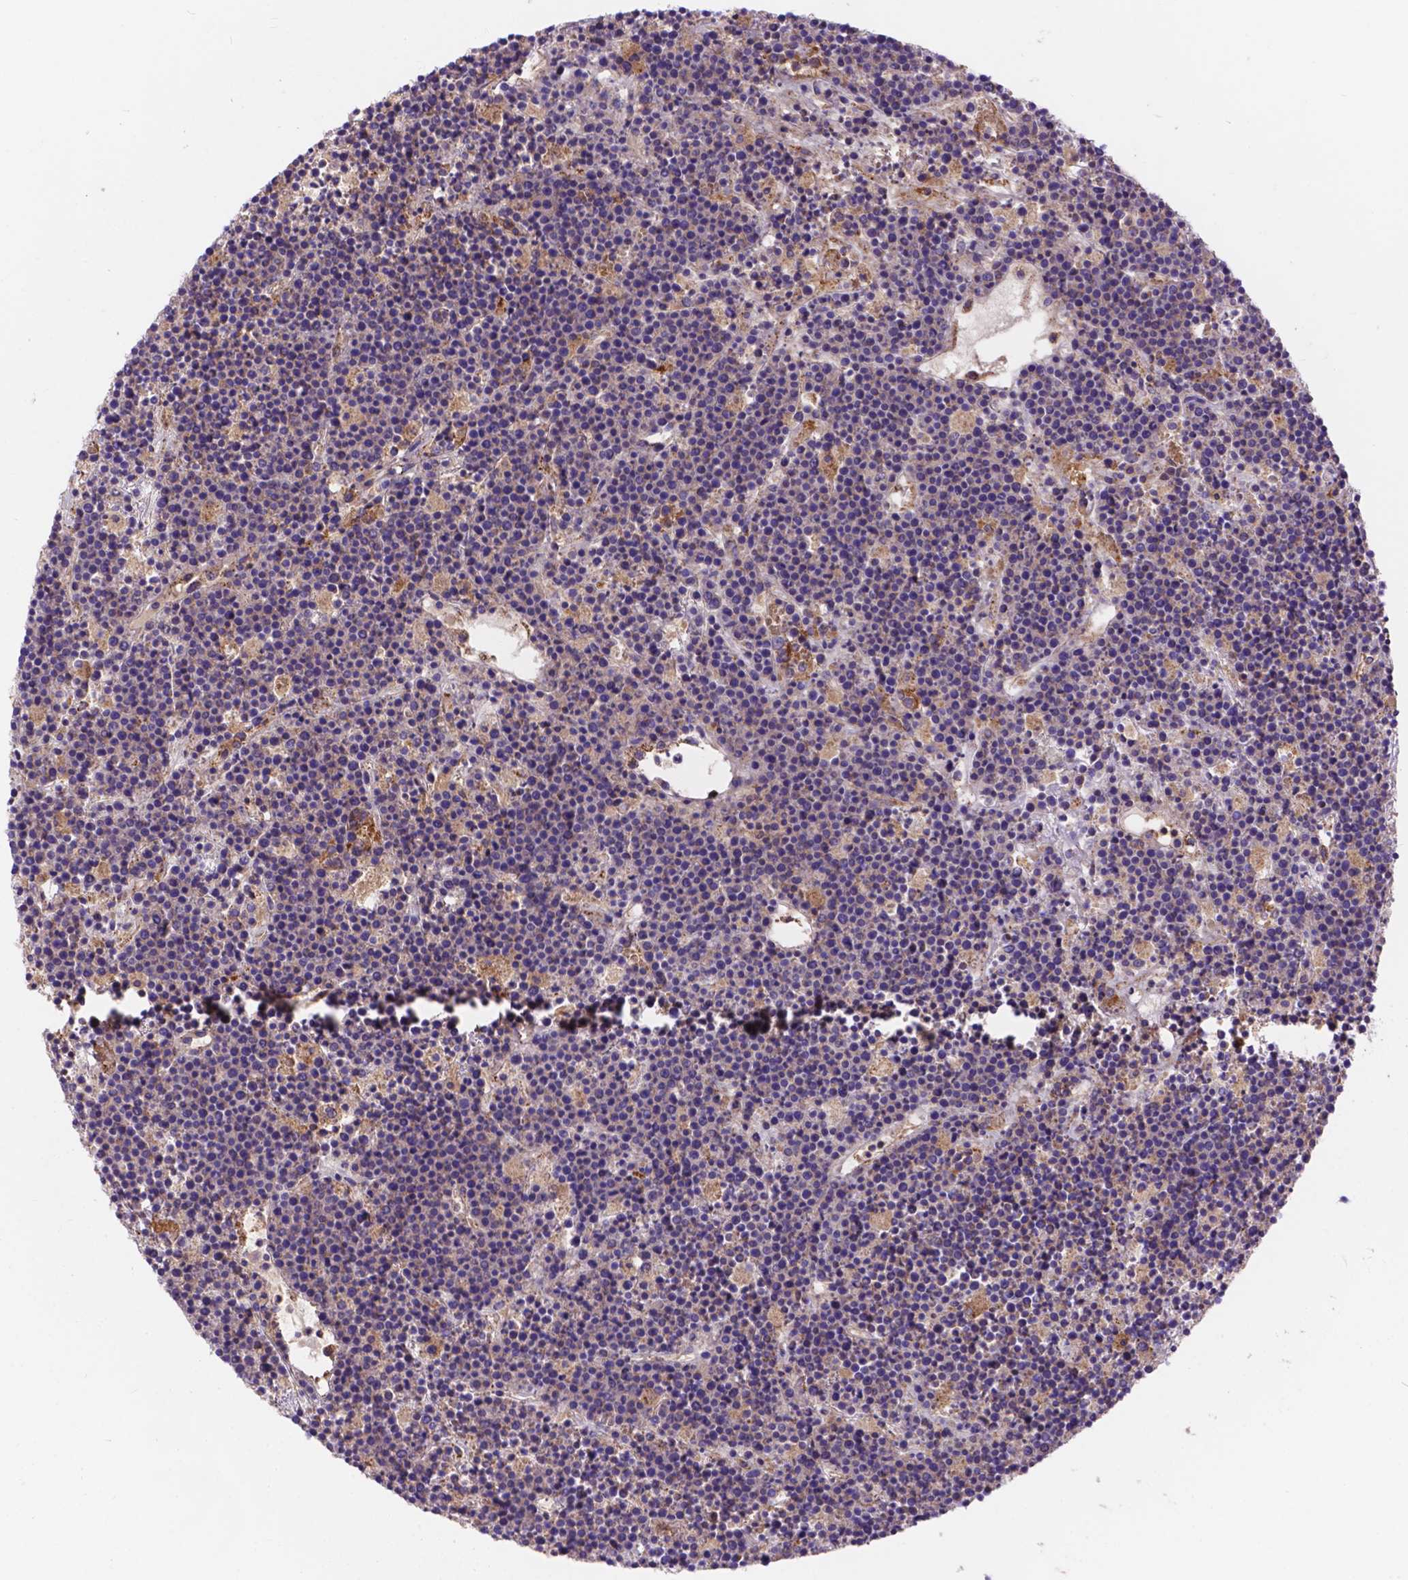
{"staining": {"intensity": "negative", "quantity": "none", "location": "none"}, "tissue": "lymphoma", "cell_type": "Tumor cells", "image_type": "cancer", "snomed": [{"axis": "morphology", "description": "Malignant lymphoma, non-Hodgkin's type, High grade"}, {"axis": "topography", "description": "Ovary"}], "caption": "The histopathology image shows no staining of tumor cells in lymphoma.", "gene": "AK3", "patient": {"sex": "female", "age": 56}}